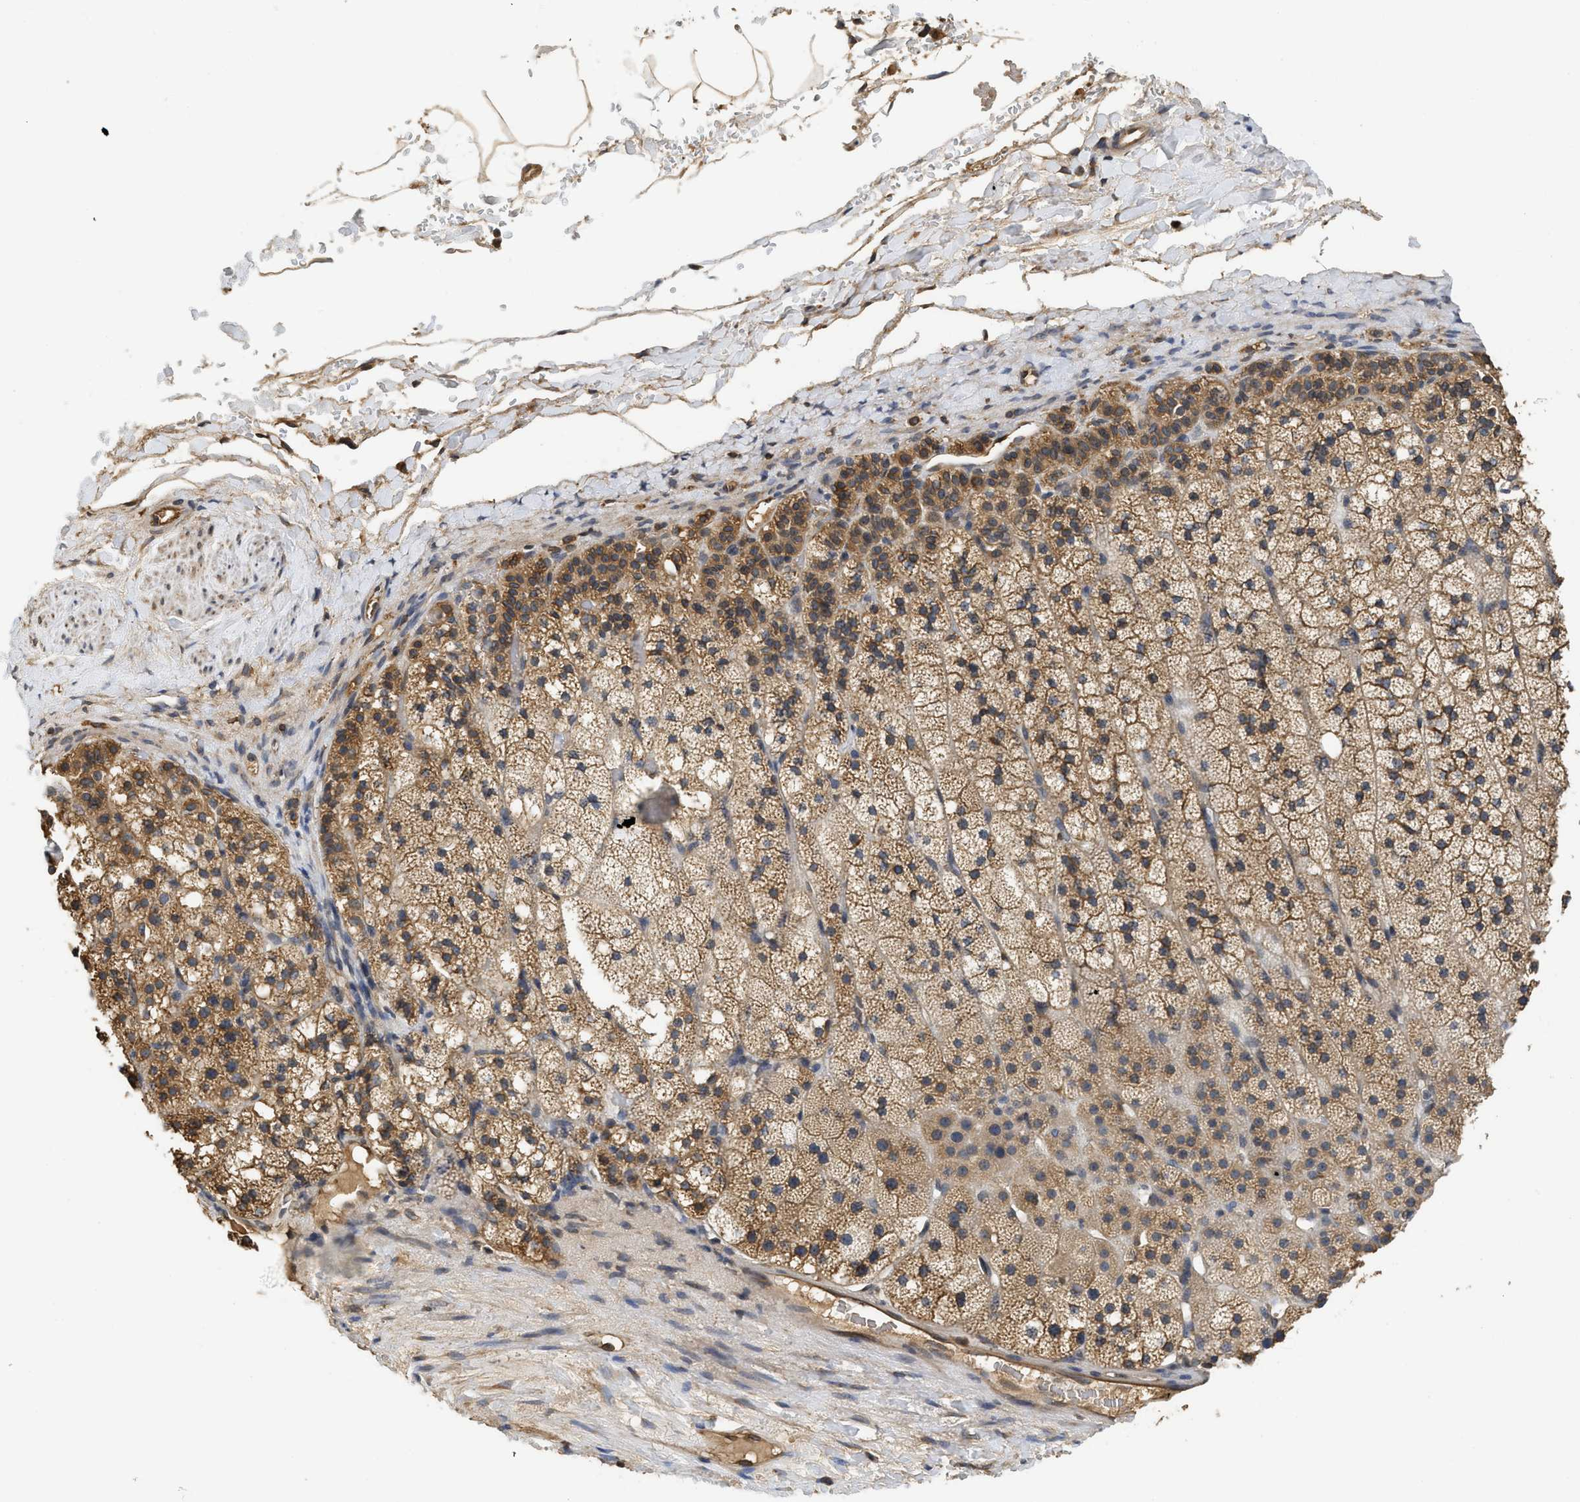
{"staining": {"intensity": "moderate", "quantity": ">75%", "location": "cytoplasmic/membranous"}, "tissue": "adrenal gland", "cell_type": "Glandular cells", "image_type": "normal", "snomed": [{"axis": "morphology", "description": "Normal tissue, NOS"}, {"axis": "topography", "description": "Adrenal gland"}], "caption": "This histopathology image reveals immunohistochemistry (IHC) staining of unremarkable adrenal gland, with medium moderate cytoplasmic/membranous positivity in about >75% of glandular cells.", "gene": "BCAP31", "patient": {"sex": "male", "age": 35}}